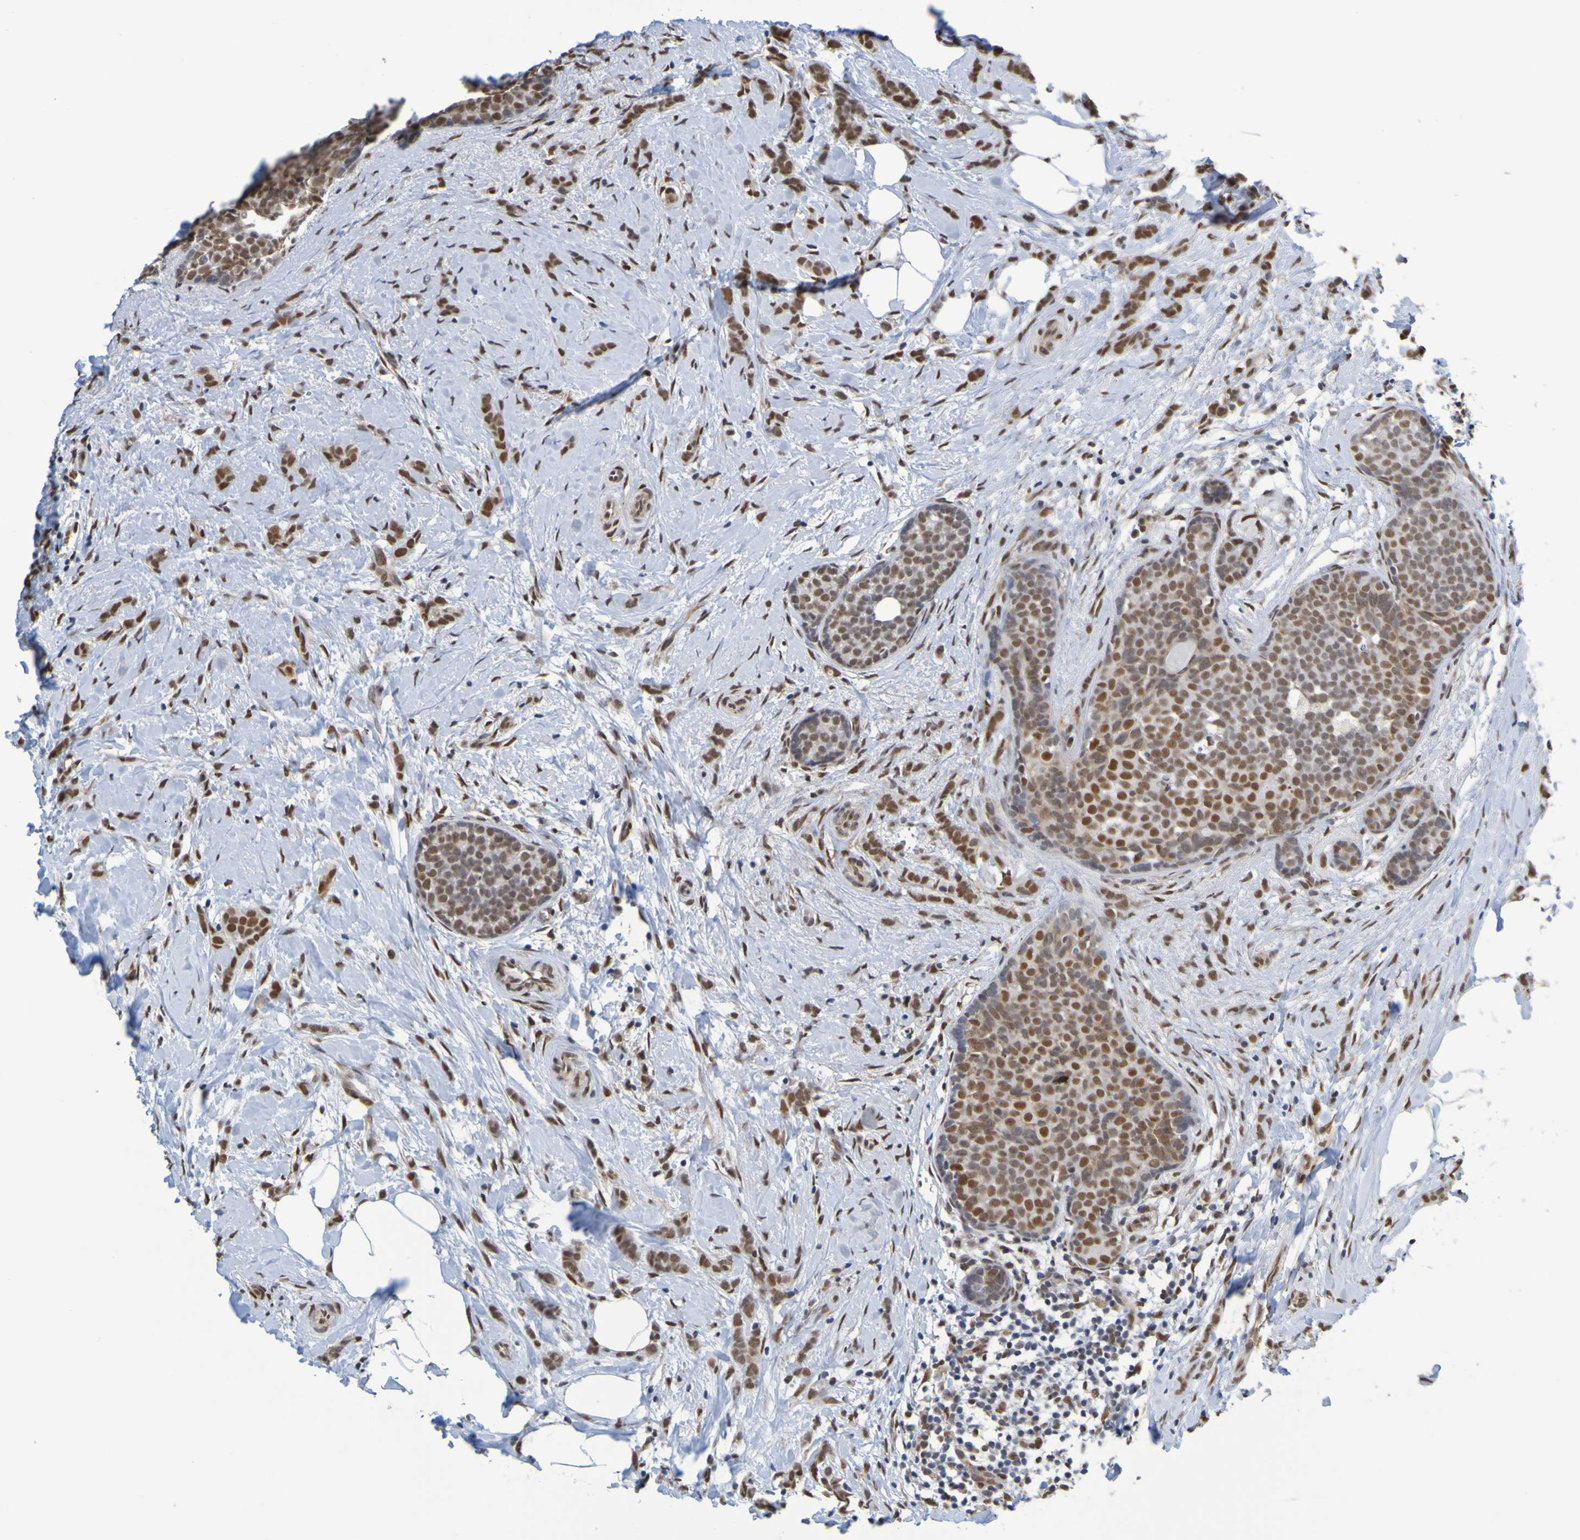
{"staining": {"intensity": "strong", "quantity": ">75%", "location": "nuclear"}, "tissue": "breast cancer", "cell_type": "Tumor cells", "image_type": "cancer", "snomed": [{"axis": "morphology", "description": "Lobular carcinoma, in situ"}, {"axis": "morphology", "description": "Lobular carcinoma"}, {"axis": "topography", "description": "Breast"}], "caption": "There is high levels of strong nuclear staining in tumor cells of lobular carcinoma in situ (breast), as demonstrated by immunohistochemical staining (brown color).", "gene": "HDAC2", "patient": {"sex": "female", "age": 41}}